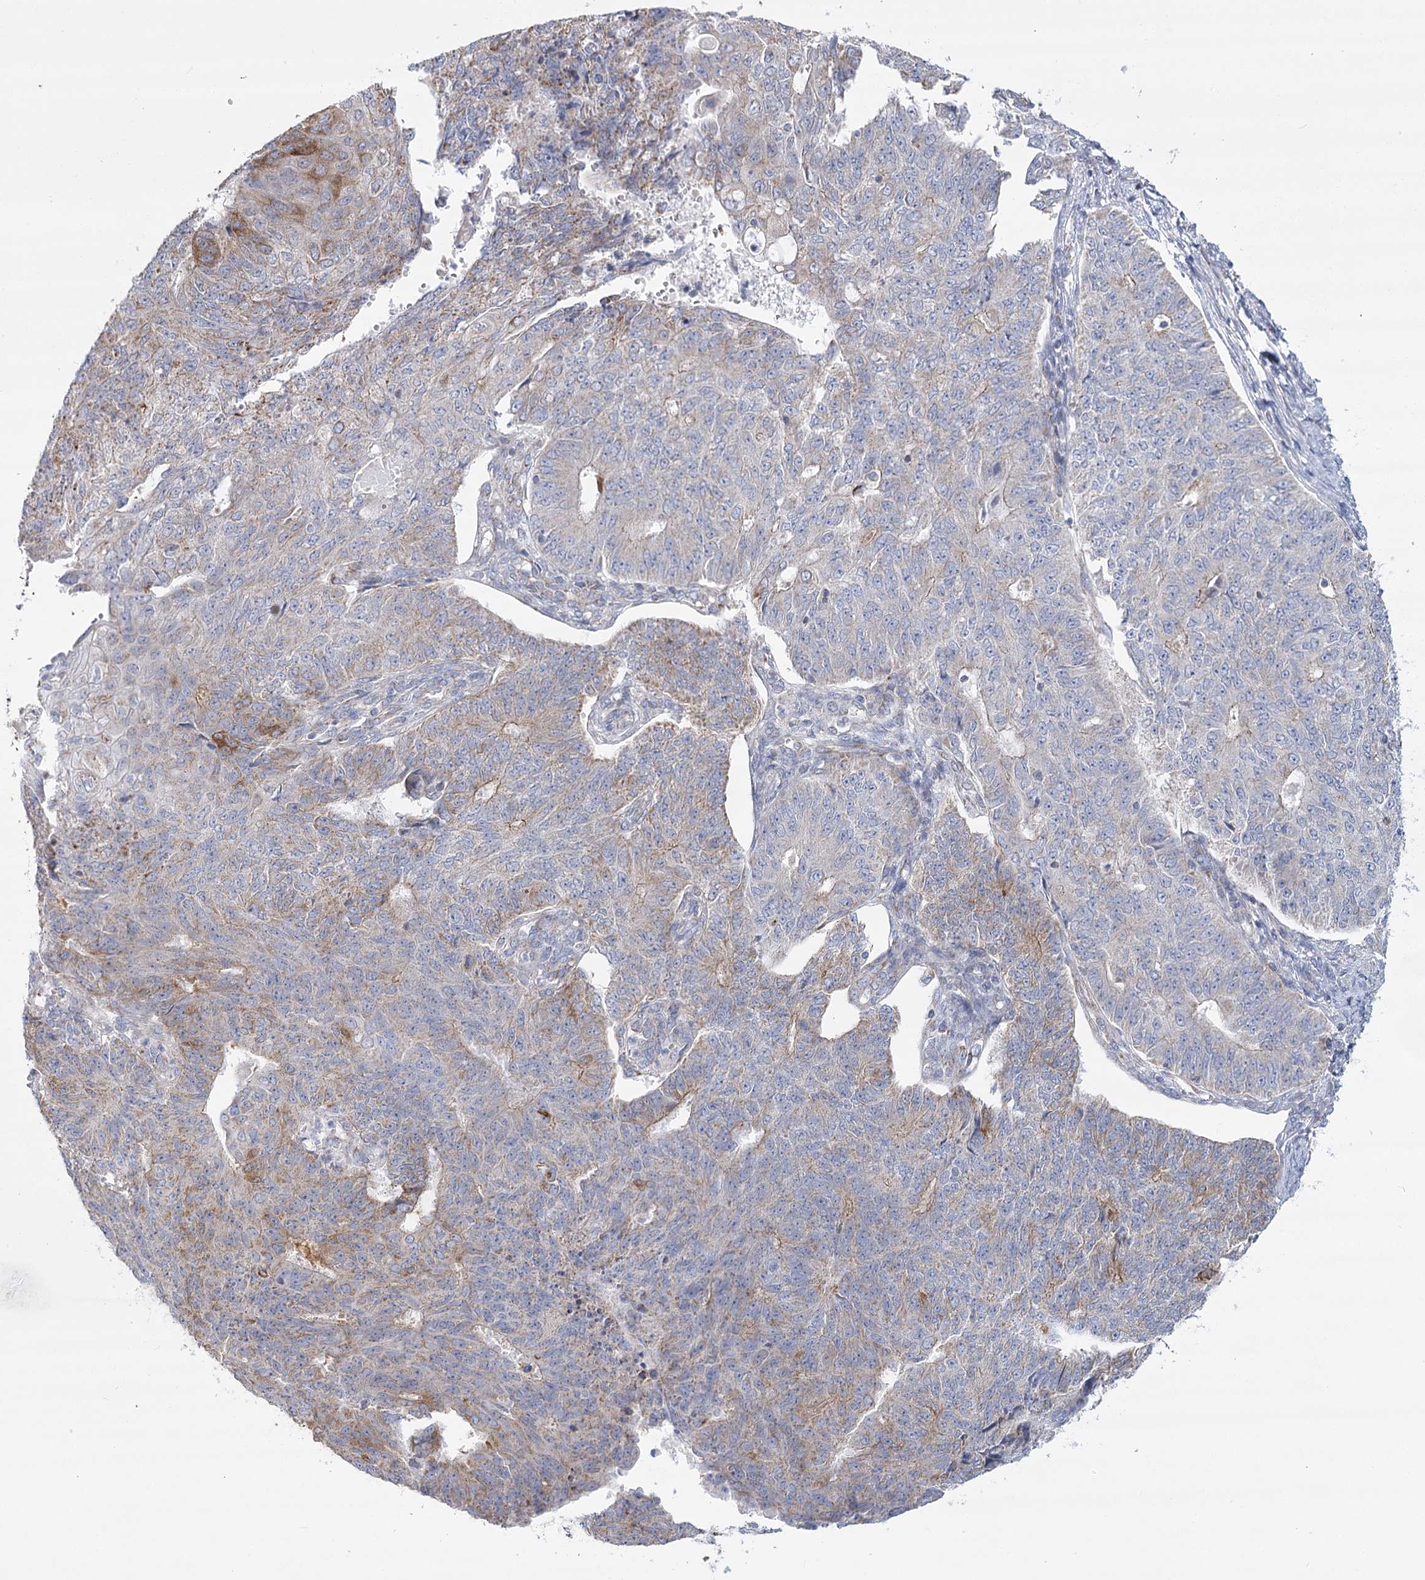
{"staining": {"intensity": "moderate", "quantity": "<25%", "location": "cytoplasmic/membranous"}, "tissue": "endometrial cancer", "cell_type": "Tumor cells", "image_type": "cancer", "snomed": [{"axis": "morphology", "description": "Adenocarcinoma, NOS"}, {"axis": "topography", "description": "Endometrium"}], "caption": "Brown immunohistochemical staining in endometrial cancer displays moderate cytoplasmic/membranous staining in approximately <25% of tumor cells.", "gene": "SNX7", "patient": {"sex": "female", "age": 32}}